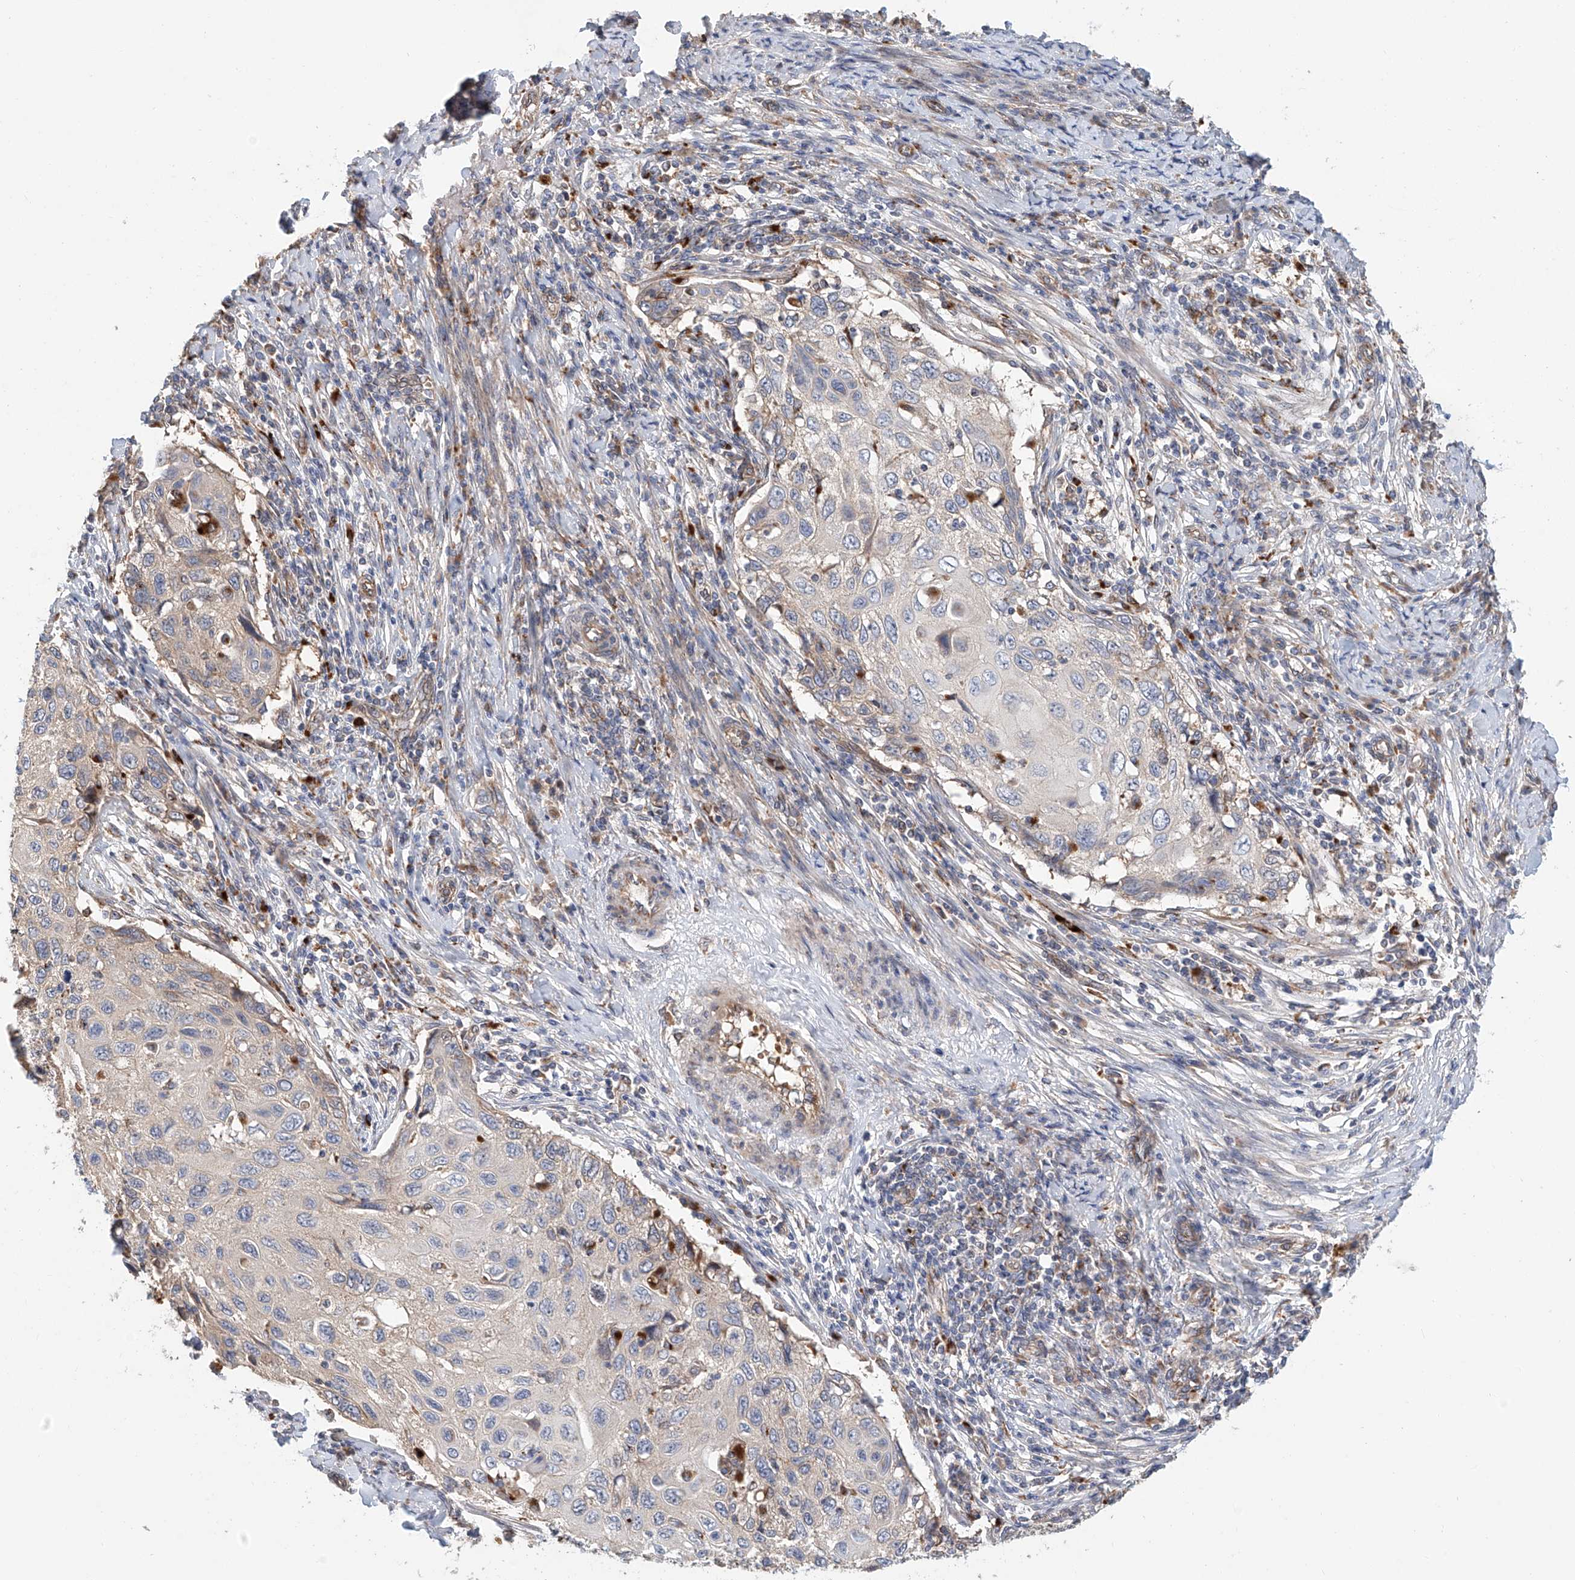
{"staining": {"intensity": "negative", "quantity": "none", "location": "none"}, "tissue": "cervical cancer", "cell_type": "Tumor cells", "image_type": "cancer", "snomed": [{"axis": "morphology", "description": "Squamous cell carcinoma, NOS"}, {"axis": "topography", "description": "Cervix"}], "caption": "DAB (3,3'-diaminobenzidine) immunohistochemical staining of human cervical squamous cell carcinoma exhibits no significant positivity in tumor cells.", "gene": "HGSNAT", "patient": {"sex": "female", "age": 70}}